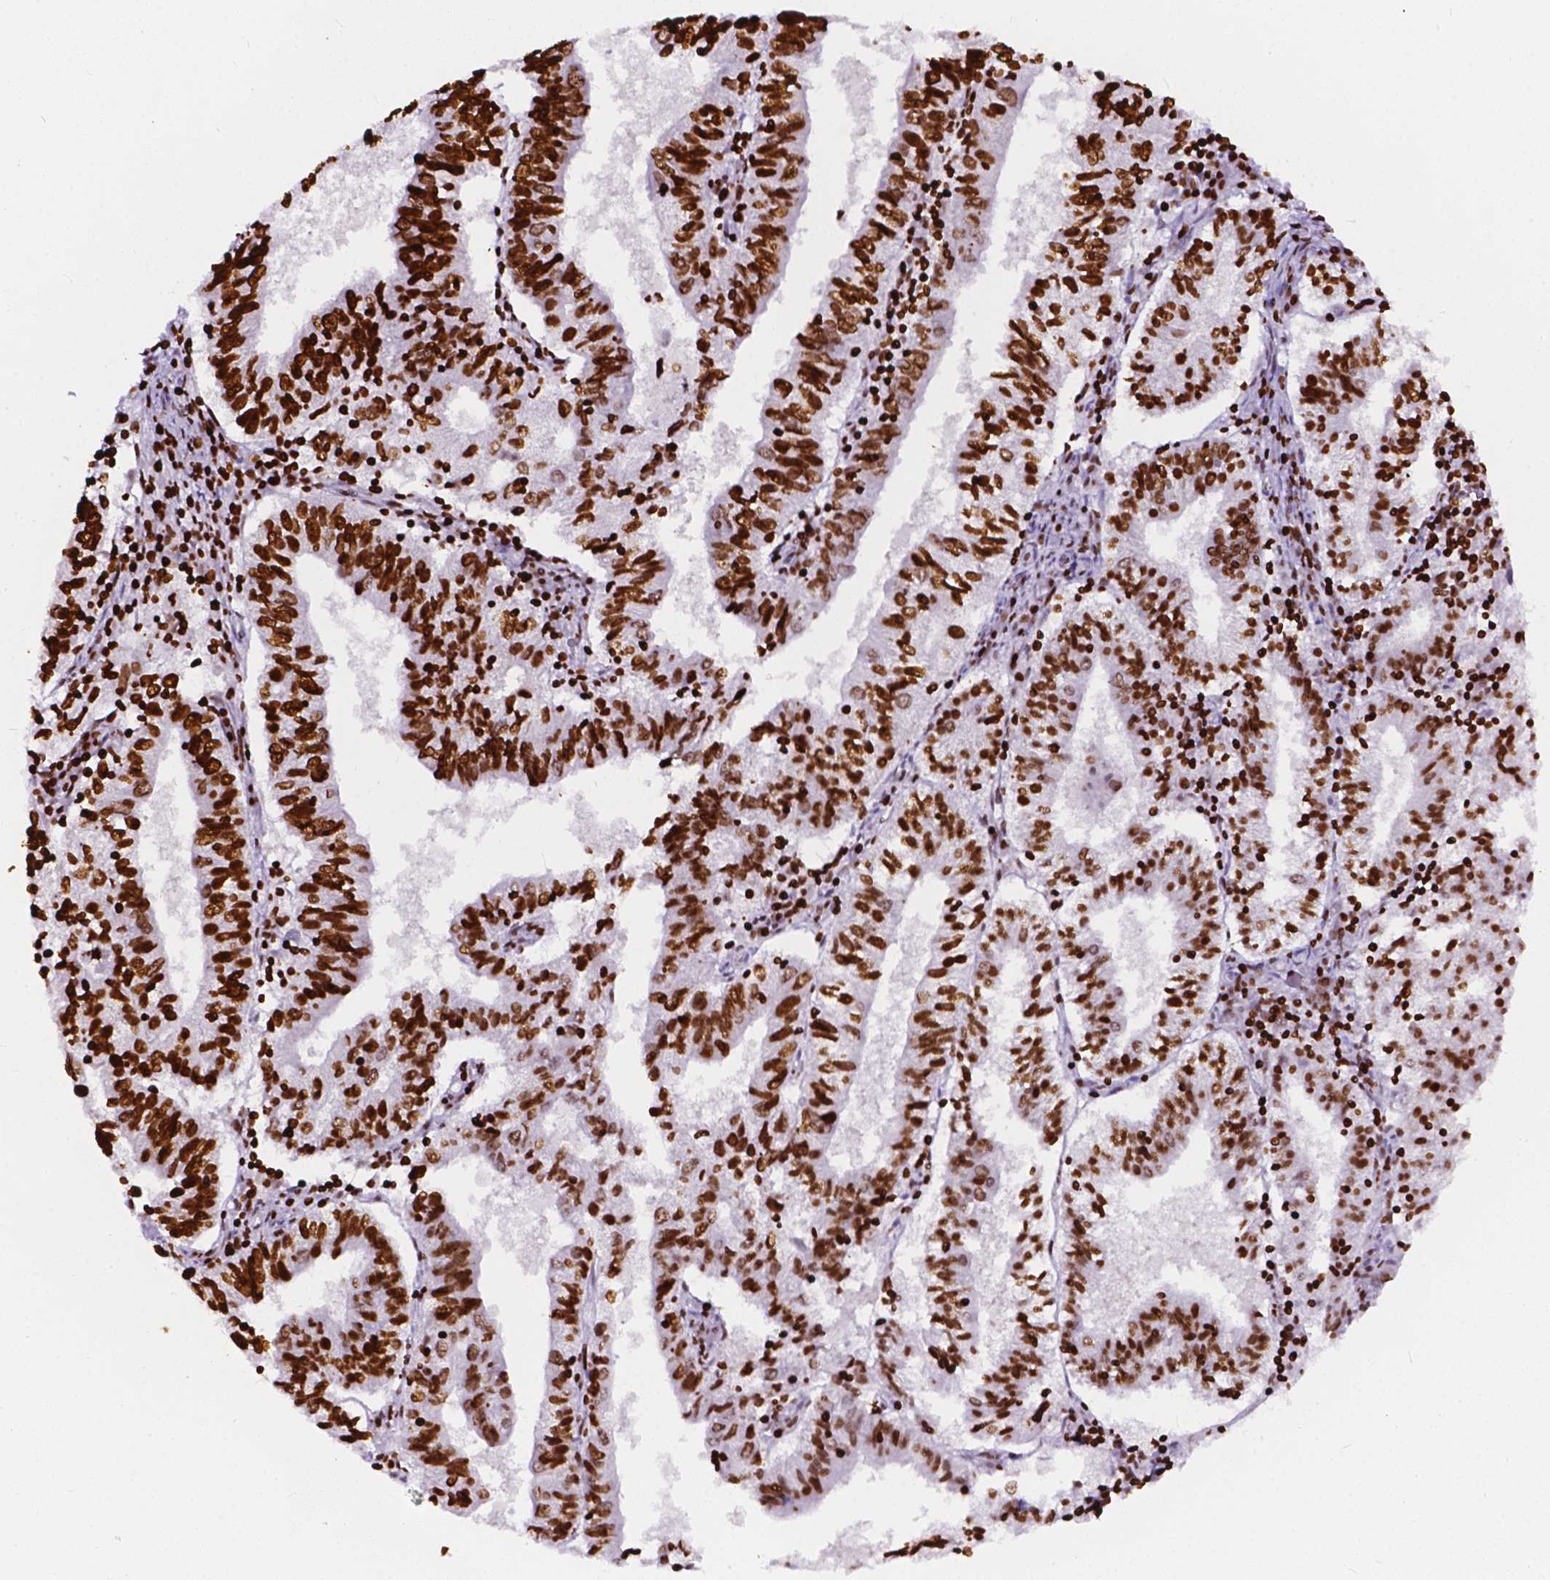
{"staining": {"intensity": "strong", "quantity": ">75%", "location": "nuclear"}, "tissue": "endometrial cancer", "cell_type": "Tumor cells", "image_type": "cancer", "snomed": [{"axis": "morphology", "description": "Adenocarcinoma, NOS"}, {"axis": "topography", "description": "Endometrium"}], "caption": "This histopathology image displays endometrial cancer (adenocarcinoma) stained with IHC to label a protein in brown. The nuclear of tumor cells show strong positivity for the protein. Nuclei are counter-stained blue.", "gene": "CBY3", "patient": {"sex": "female", "age": 82}}